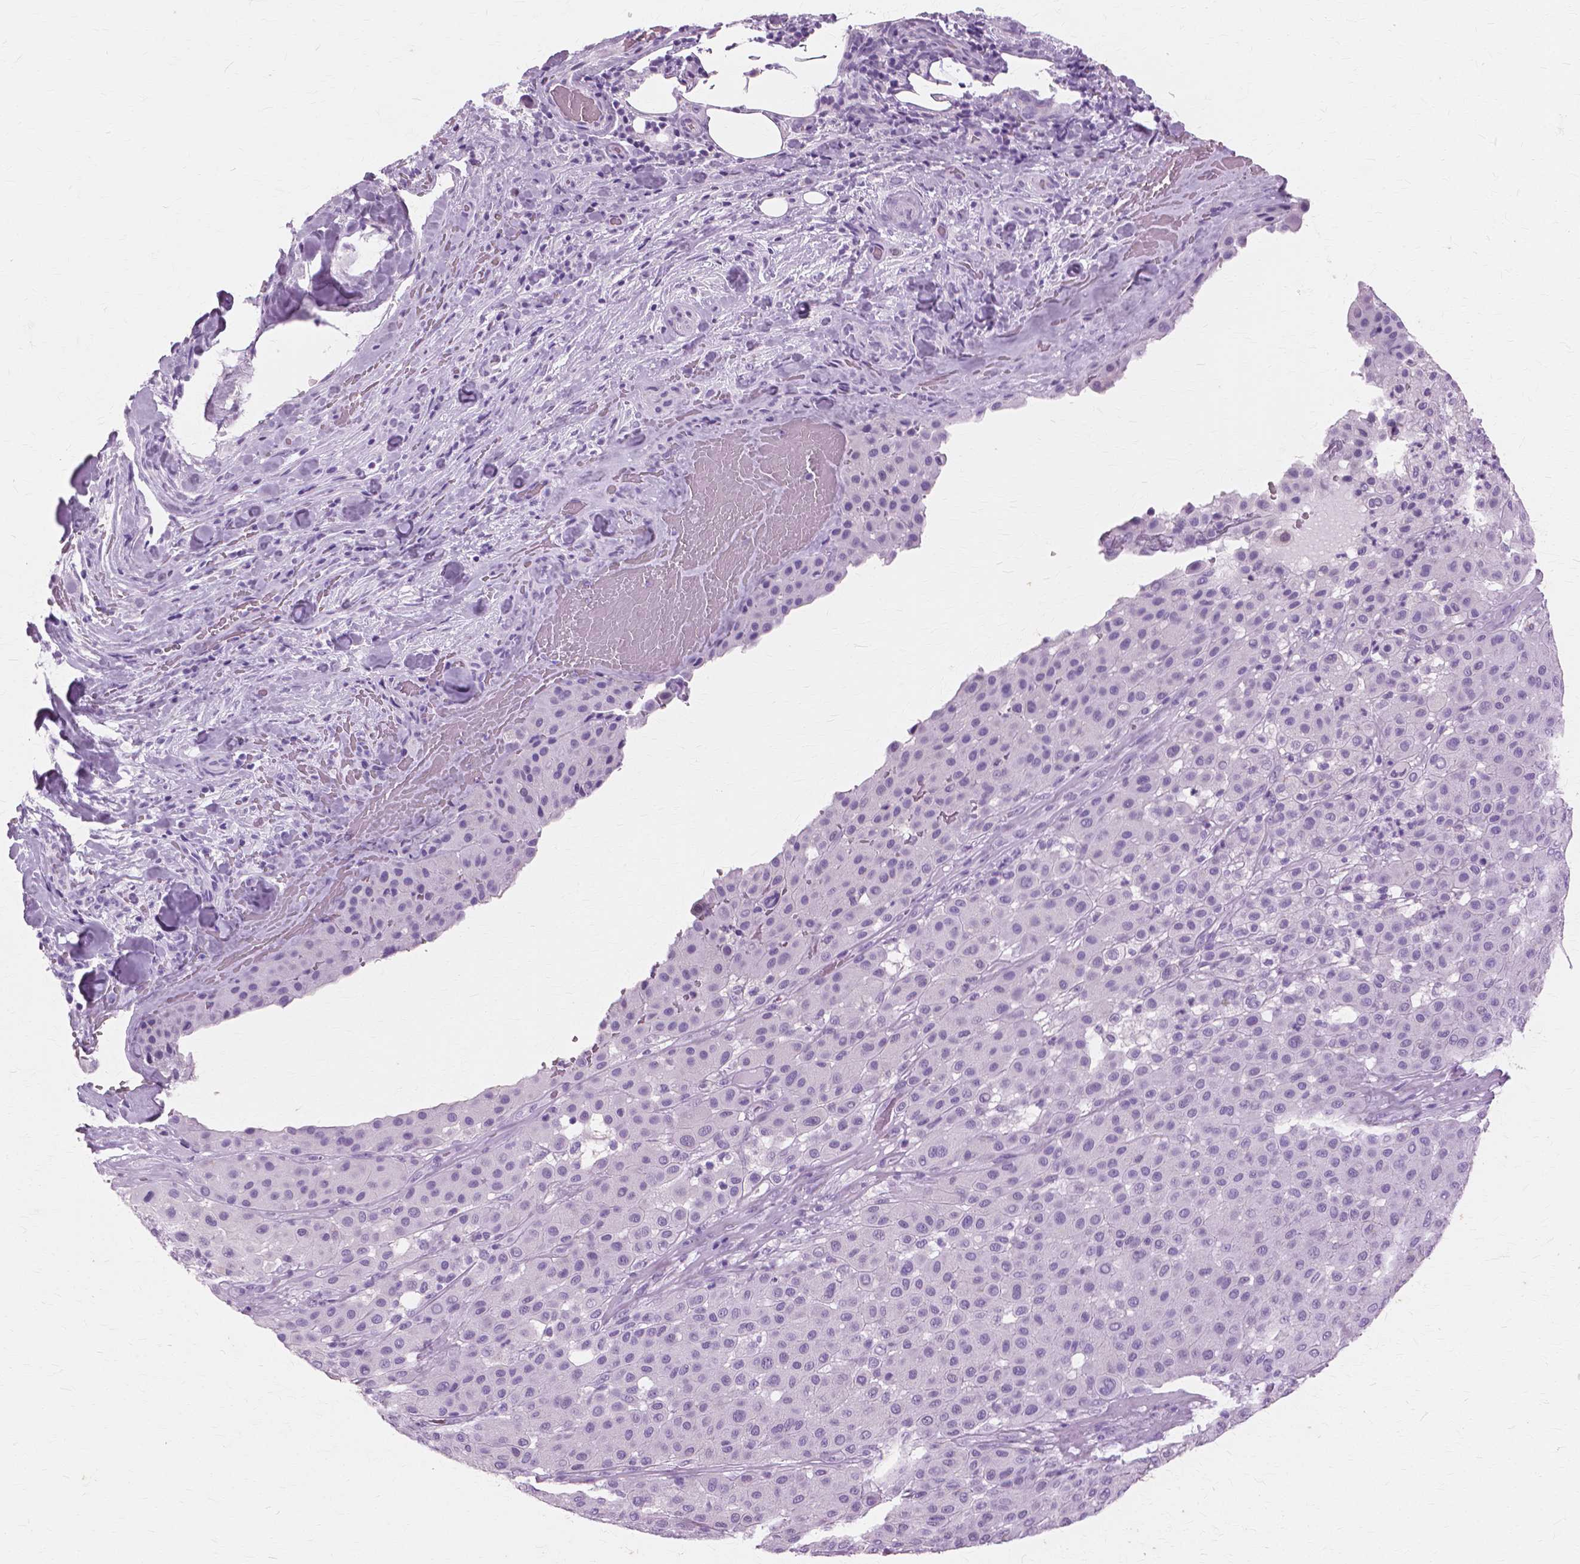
{"staining": {"intensity": "negative", "quantity": "none", "location": "none"}, "tissue": "melanoma", "cell_type": "Tumor cells", "image_type": "cancer", "snomed": [{"axis": "morphology", "description": "Malignant melanoma, Metastatic site"}, {"axis": "topography", "description": "Smooth muscle"}], "caption": "Tumor cells are negative for protein expression in human melanoma.", "gene": "SFTPD", "patient": {"sex": "male", "age": 41}}